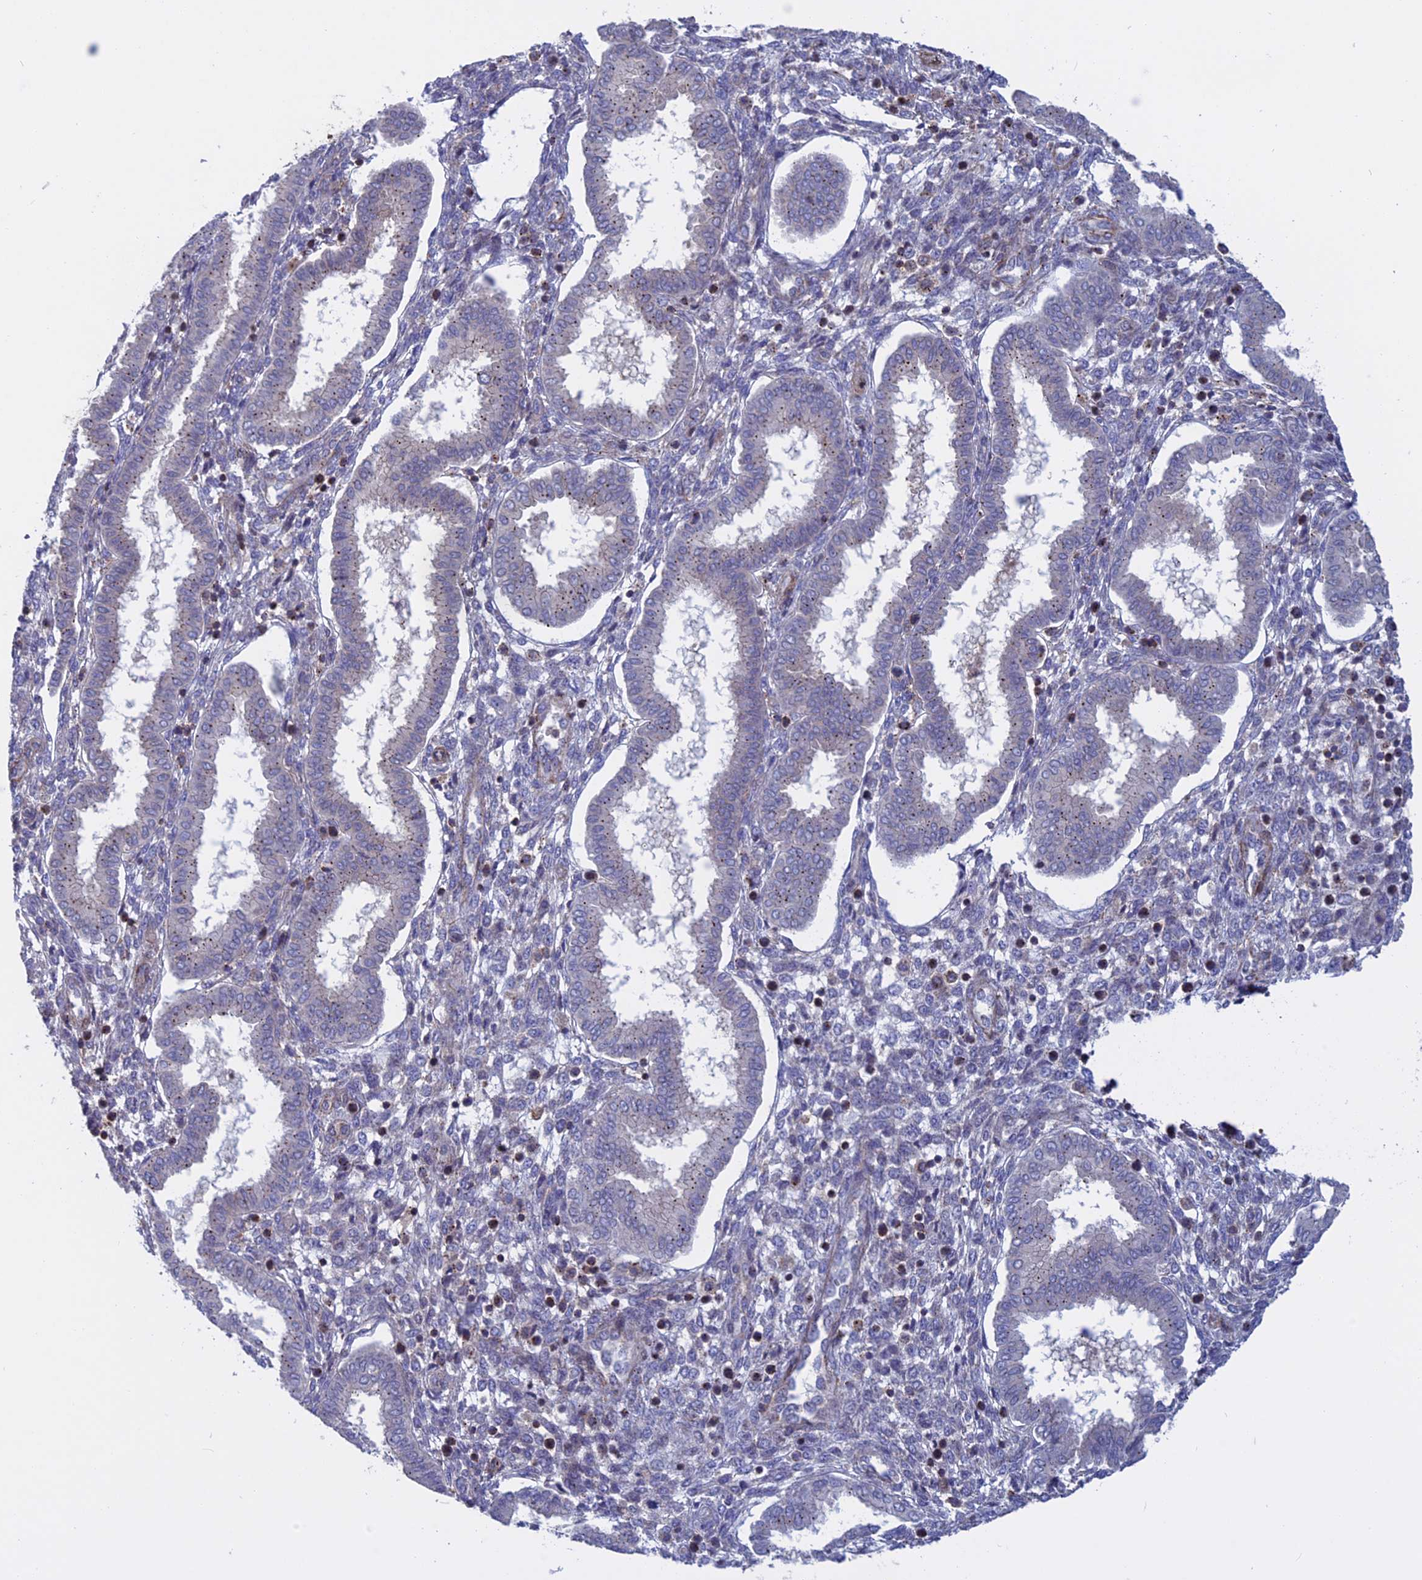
{"staining": {"intensity": "negative", "quantity": "none", "location": "none"}, "tissue": "endometrium", "cell_type": "Cells in endometrial stroma", "image_type": "normal", "snomed": [{"axis": "morphology", "description": "Normal tissue, NOS"}, {"axis": "topography", "description": "Endometrium"}], "caption": "A histopathology image of endometrium stained for a protein reveals no brown staining in cells in endometrial stroma.", "gene": "LYPD5", "patient": {"sex": "female", "age": 24}}